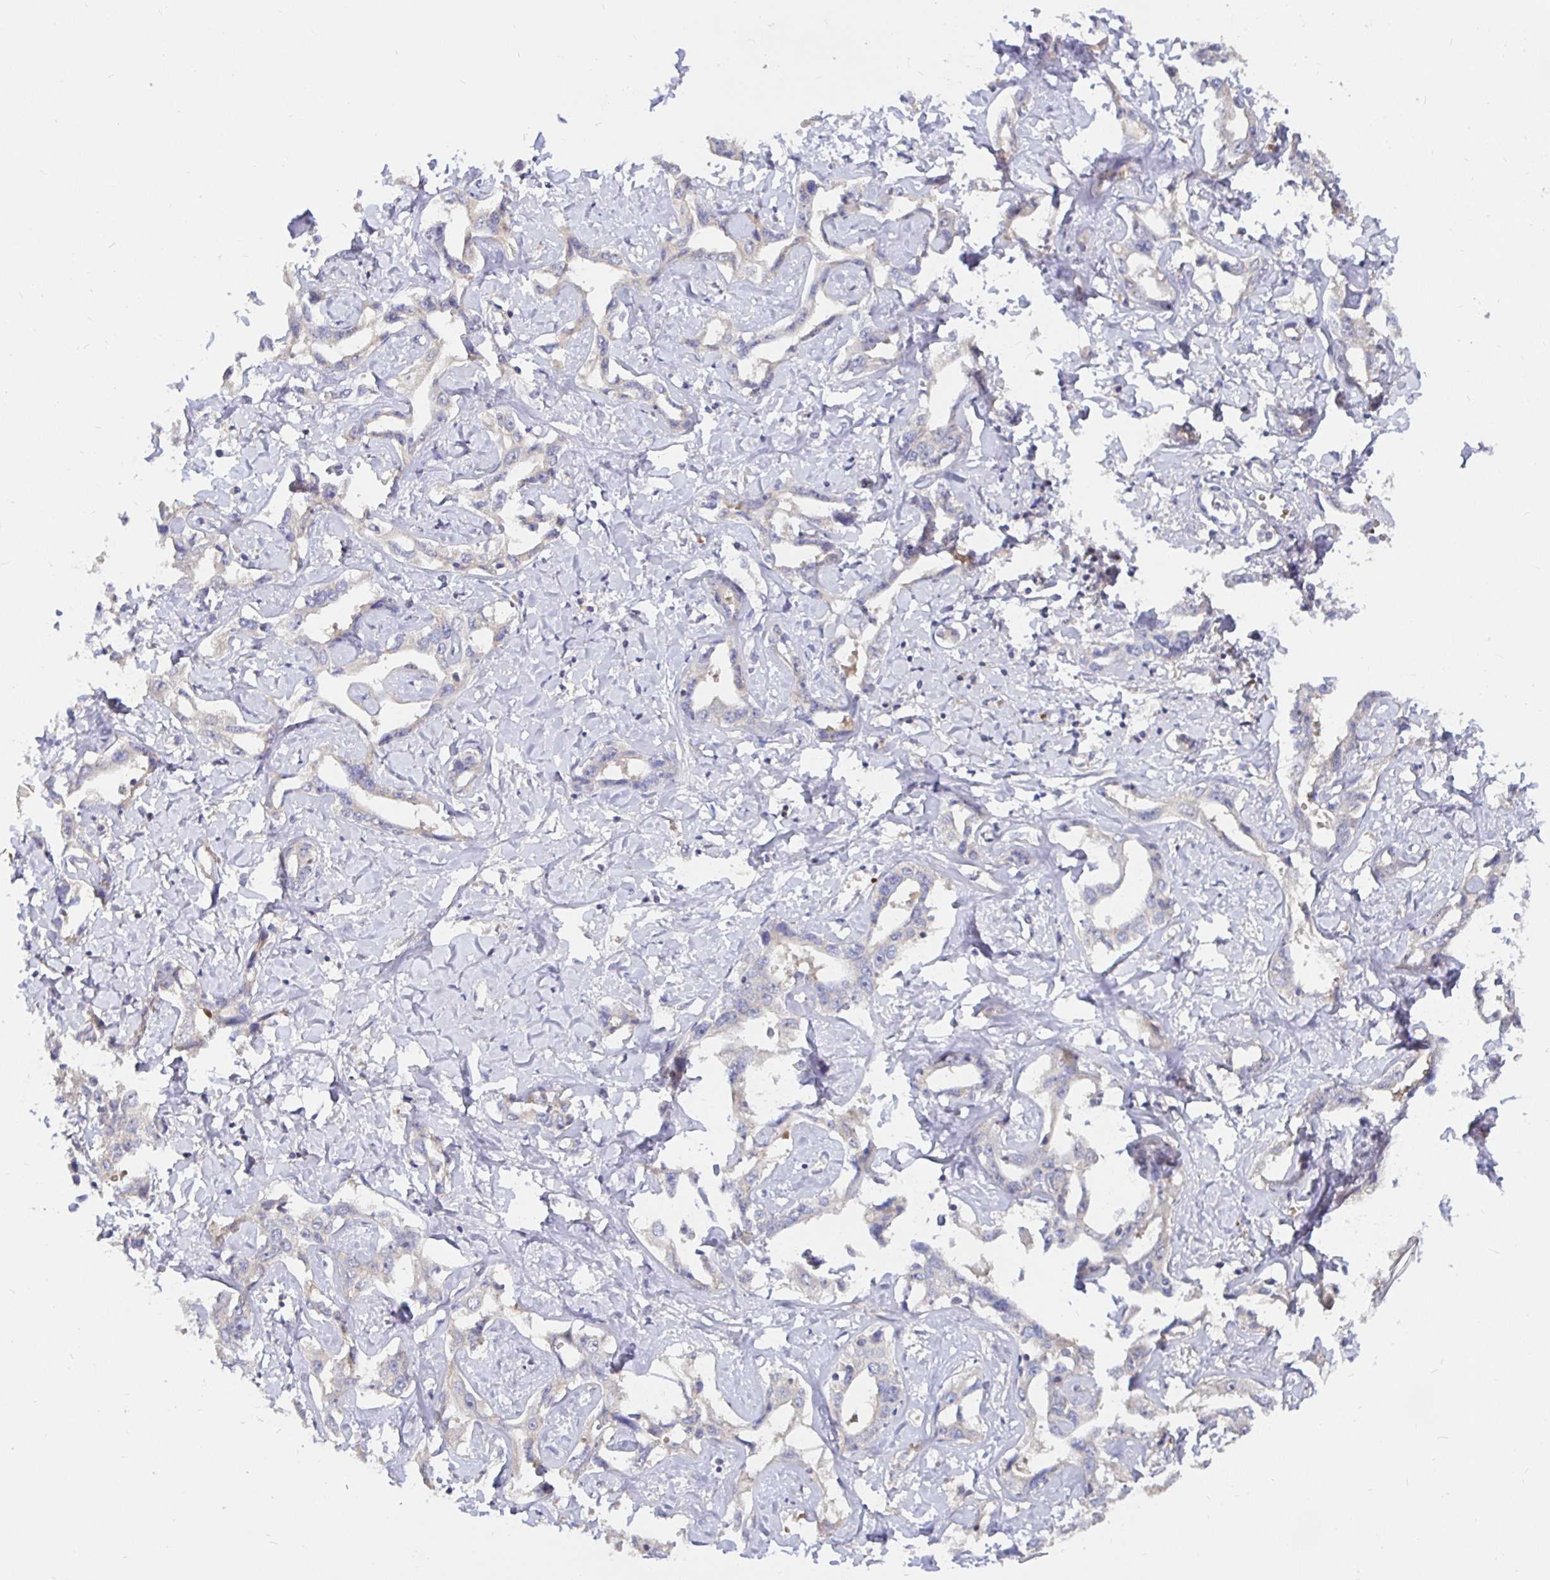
{"staining": {"intensity": "negative", "quantity": "none", "location": "none"}, "tissue": "liver cancer", "cell_type": "Tumor cells", "image_type": "cancer", "snomed": [{"axis": "morphology", "description": "Cholangiocarcinoma"}, {"axis": "topography", "description": "Liver"}], "caption": "This is a image of immunohistochemistry staining of liver cancer, which shows no staining in tumor cells. (Brightfield microscopy of DAB IHC at high magnification).", "gene": "KIF21A", "patient": {"sex": "male", "age": 59}}